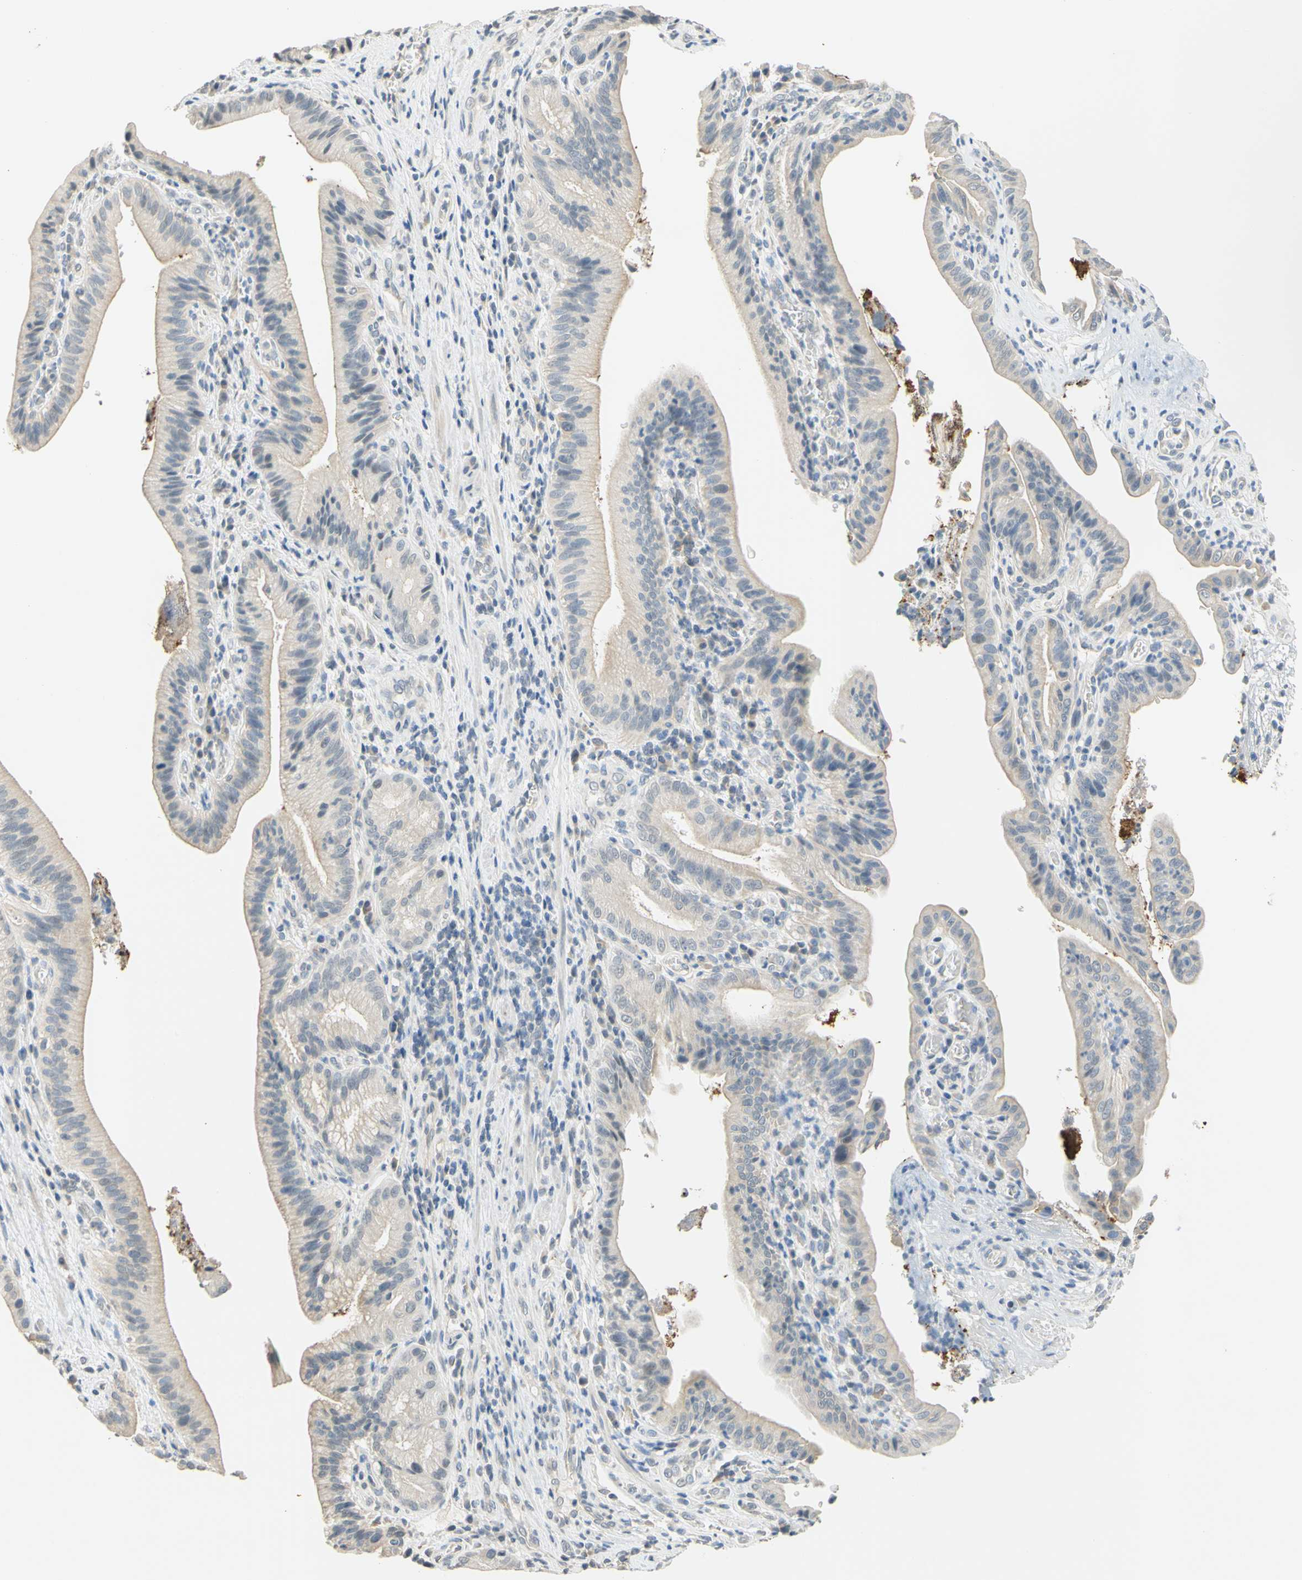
{"staining": {"intensity": "weak", "quantity": "25%-75%", "location": "cytoplasmic/membranous"}, "tissue": "pancreatic cancer", "cell_type": "Tumor cells", "image_type": "cancer", "snomed": [{"axis": "morphology", "description": "Adenocarcinoma, NOS"}, {"axis": "topography", "description": "Pancreas"}], "caption": "Protein expression analysis of pancreatic cancer (adenocarcinoma) shows weak cytoplasmic/membranous positivity in about 25%-75% of tumor cells. (DAB = brown stain, brightfield microscopy at high magnification).", "gene": "MAG", "patient": {"sex": "female", "age": 75}}